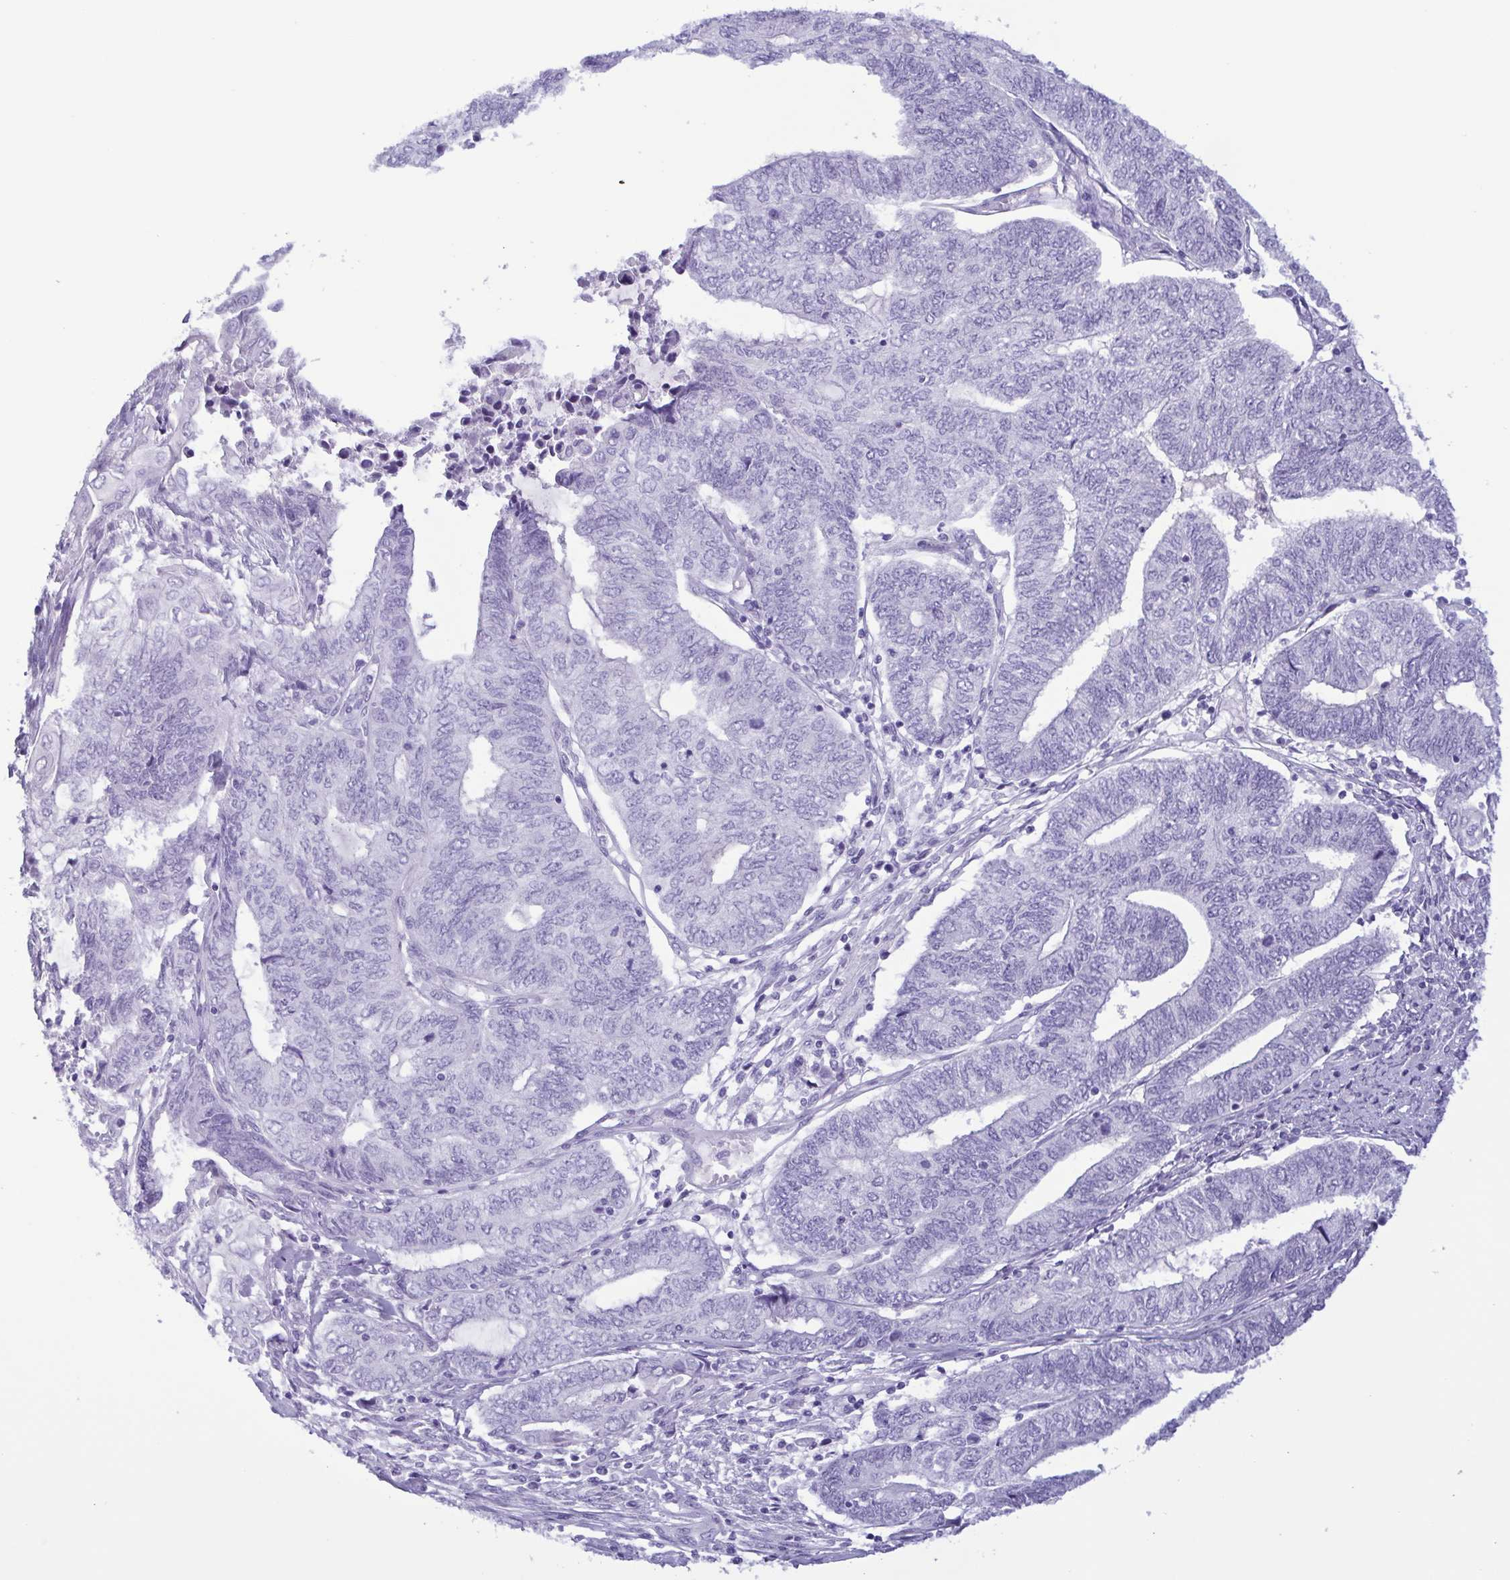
{"staining": {"intensity": "negative", "quantity": "none", "location": "none"}, "tissue": "endometrial cancer", "cell_type": "Tumor cells", "image_type": "cancer", "snomed": [{"axis": "morphology", "description": "Adenocarcinoma, NOS"}, {"axis": "topography", "description": "Uterus"}, {"axis": "topography", "description": "Endometrium"}], "caption": "IHC of endometrial adenocarcinoma exhibits no positivity in tumor cells.", "gene": "LTF", "patient": {"sex": "female", "age": 70}}